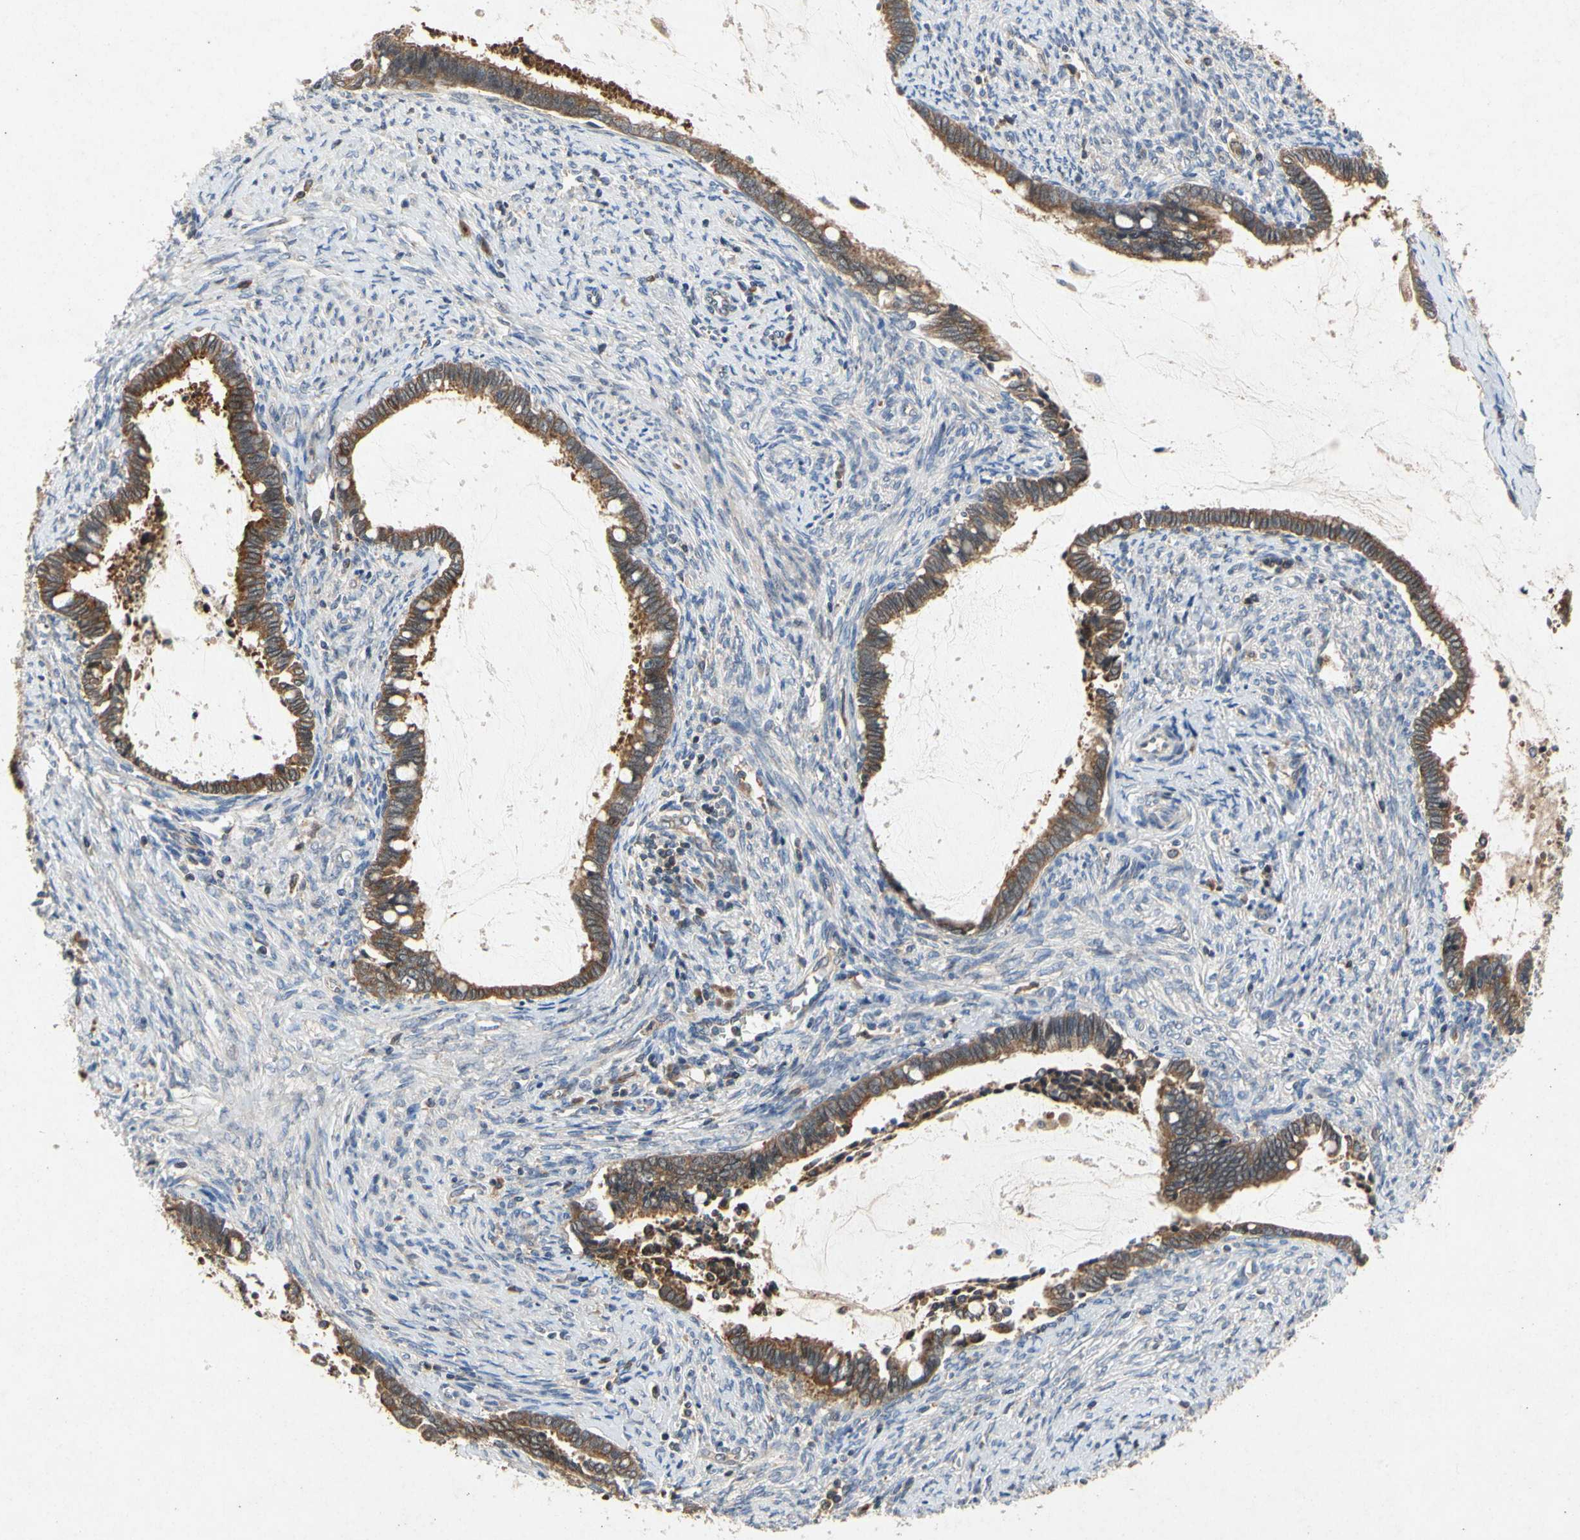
{"staining": {"intensity": "moderate", "quantity": ">75%", "location": "cytoplasmic/membranous"}, "tissue": "cervical cancer", "cell_type": "Tumor cells", "image_type": "cancer", "snomed": [{"axis": "morphology", "description": "Adenocarcinoma, NOS"}, {"axis": "topography", "description": "Cervix"}], "caption": "DAB (3,3'-diaminobenzidine) immunohistochemical staining of human cervical cancer (adenocarcinoma) shows moderate cytoplasmic/membranous protein staining in about >75% of tumor cells.", "gene": "RPS6KA1", "patient": {"sex": "female", "age": 44}}